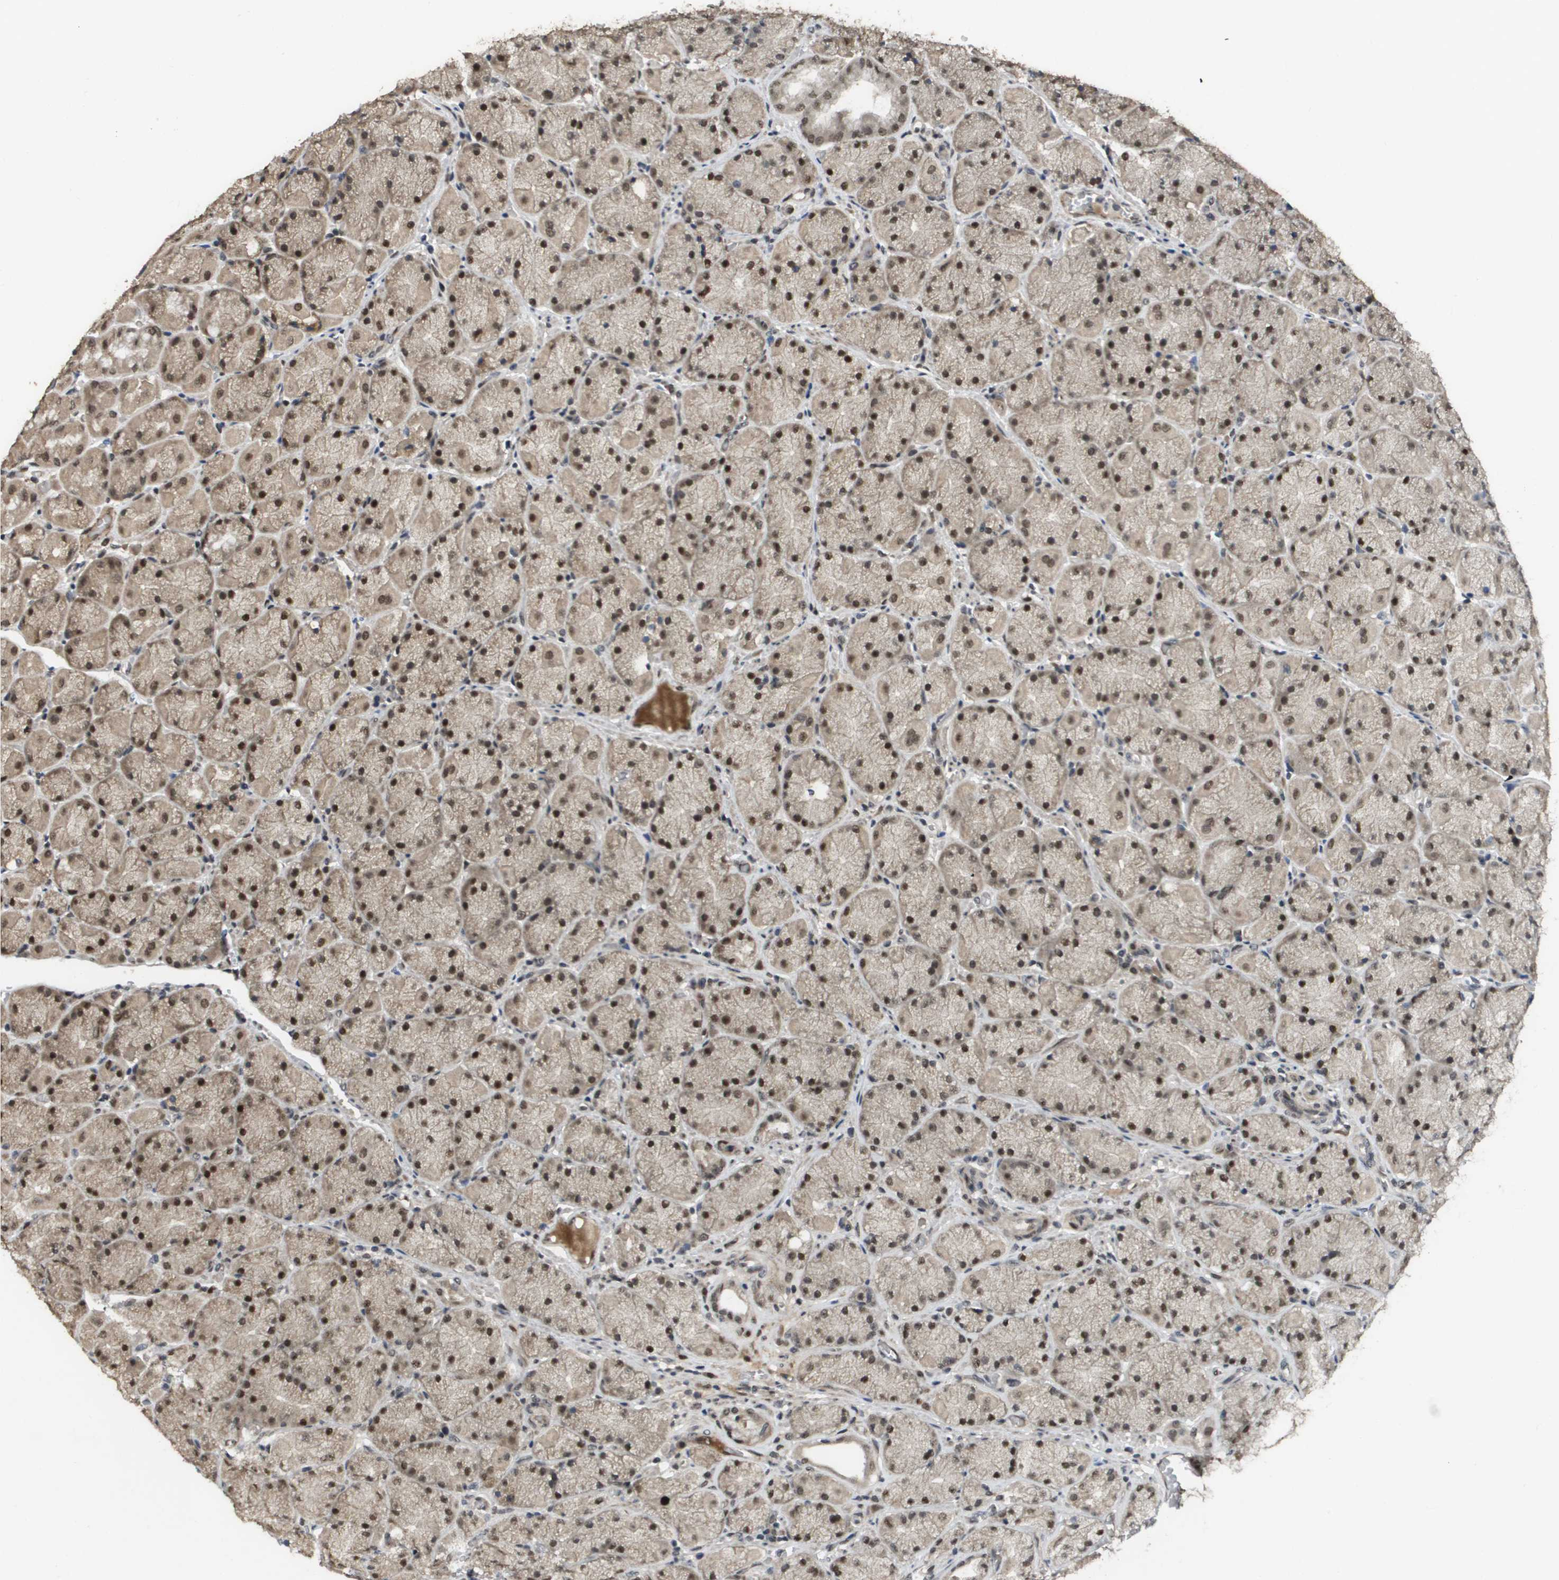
{"staining": {"intensity": "strong", "quantity": "25%-75%", "location": "nuclear"}, "tissue": "stomach", "cell_type": "Glandular cells", "image_type": "normal", "snomed": [{"axis": "morphology", "description": "Normal tissue, NOS"}, {"axis": "morphology", "description": "Carcinoid, malignant, NOS"}, {"axis": "topography", "description": "Stomach, upper"}], "caption": "Immunohistochemistry photomicrograph of unremarkable stomach: human stomach stained using immunohistochemistry demonstrates high levels of strong protein expression localized specifically in the nuclear of glandular cells, appearing as a nuclear brown color.", "gene": "KAT5", "patient": {"sex": "male", "age": 39}}